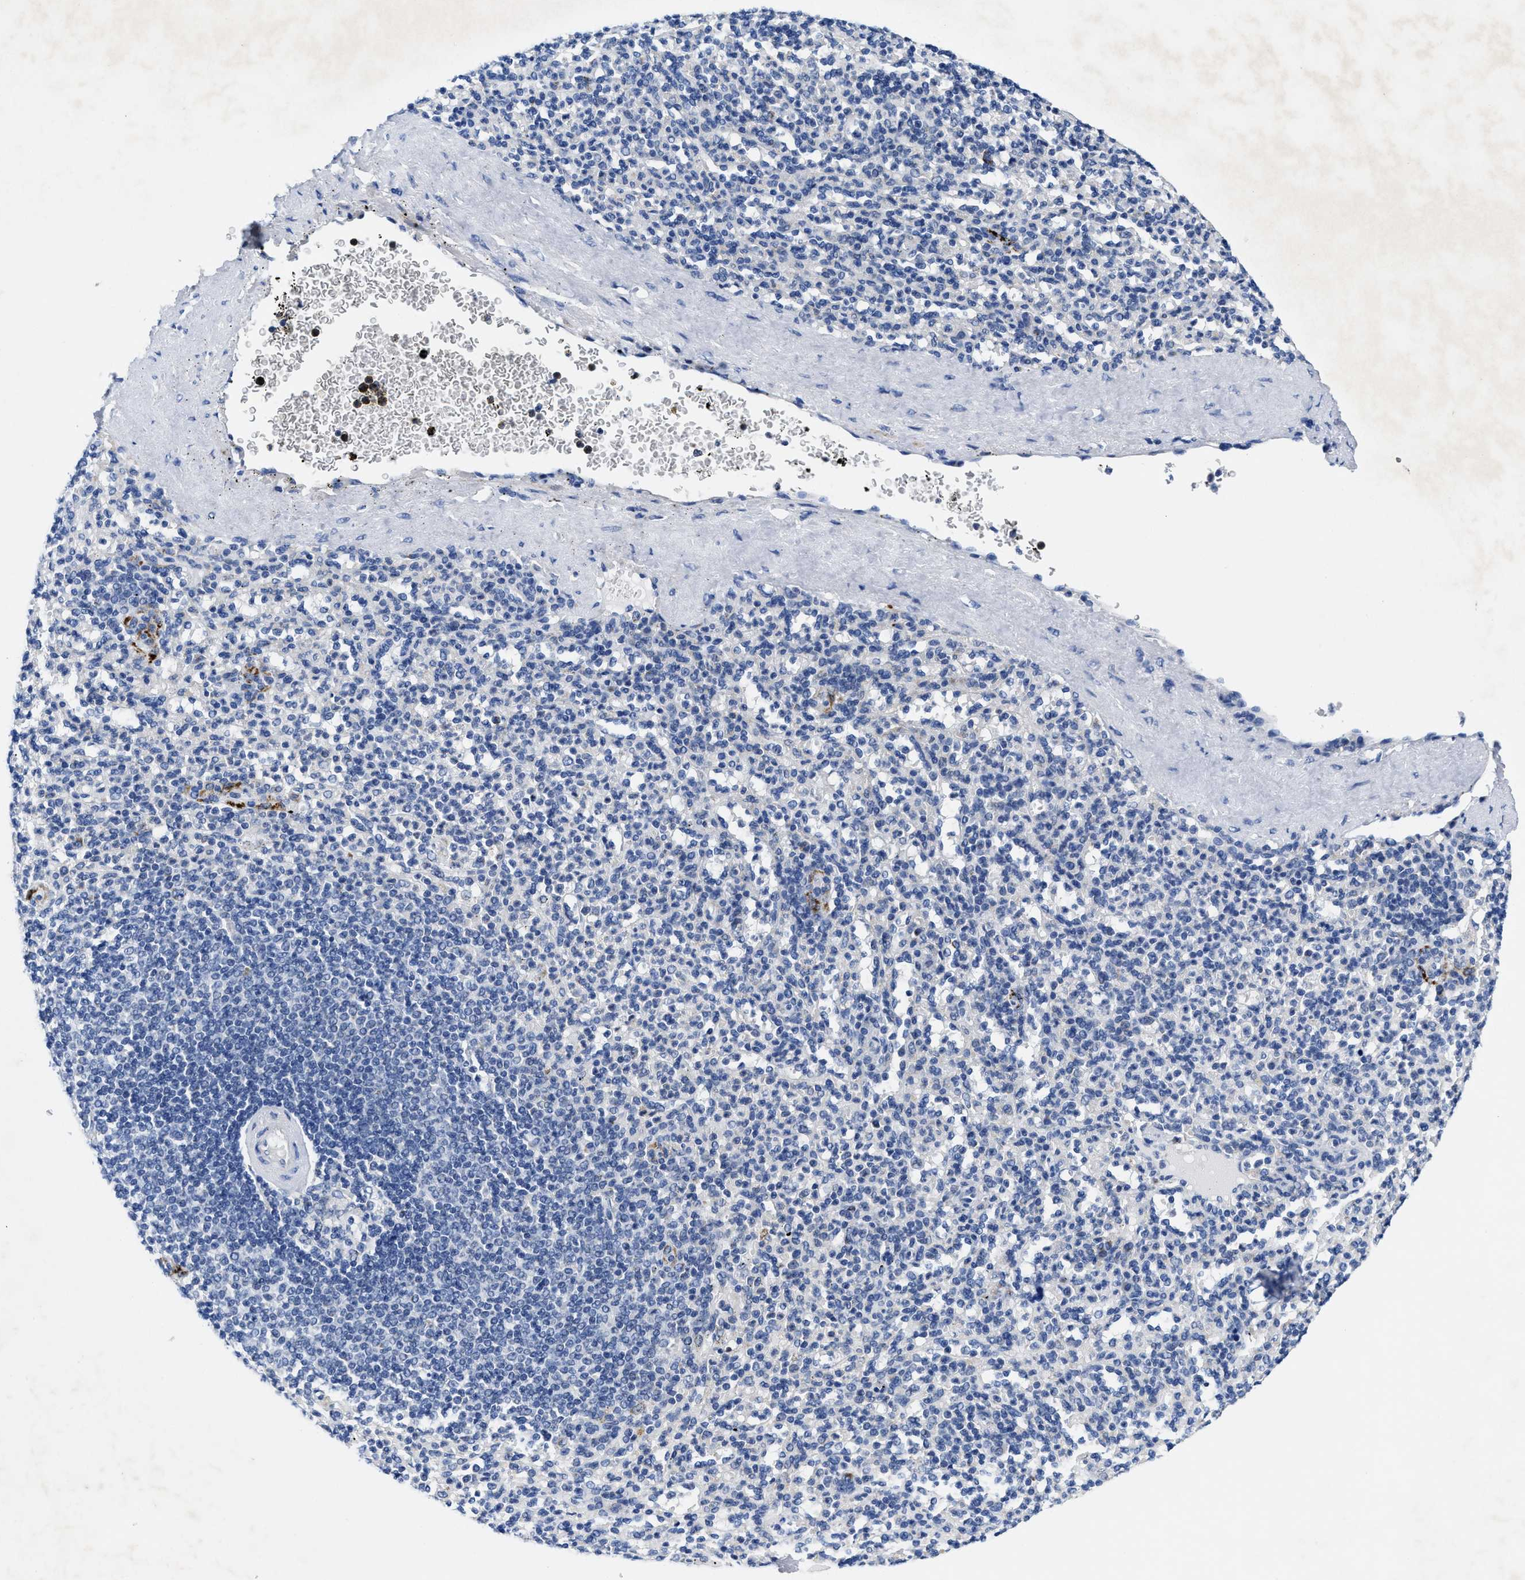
{"staining": {"intensity": "negative", "quantity": "none", "location": "none"}, "tissue": "spleen", "cell_type": "Cells in red pulp", "image_type": "normal", "snomed": [{"axis": "morphology", "description": "Normal tissue, NOS"}, {"axis": "topography", "description": "Spleen"}], "caption": "A high-resolution micrograph shows IHC staining of benign spleen, which demonstrates no significant expression in cells in red pulp.", "gene": "TBRG4", "patient": {"sex": "male", "age": 36}}